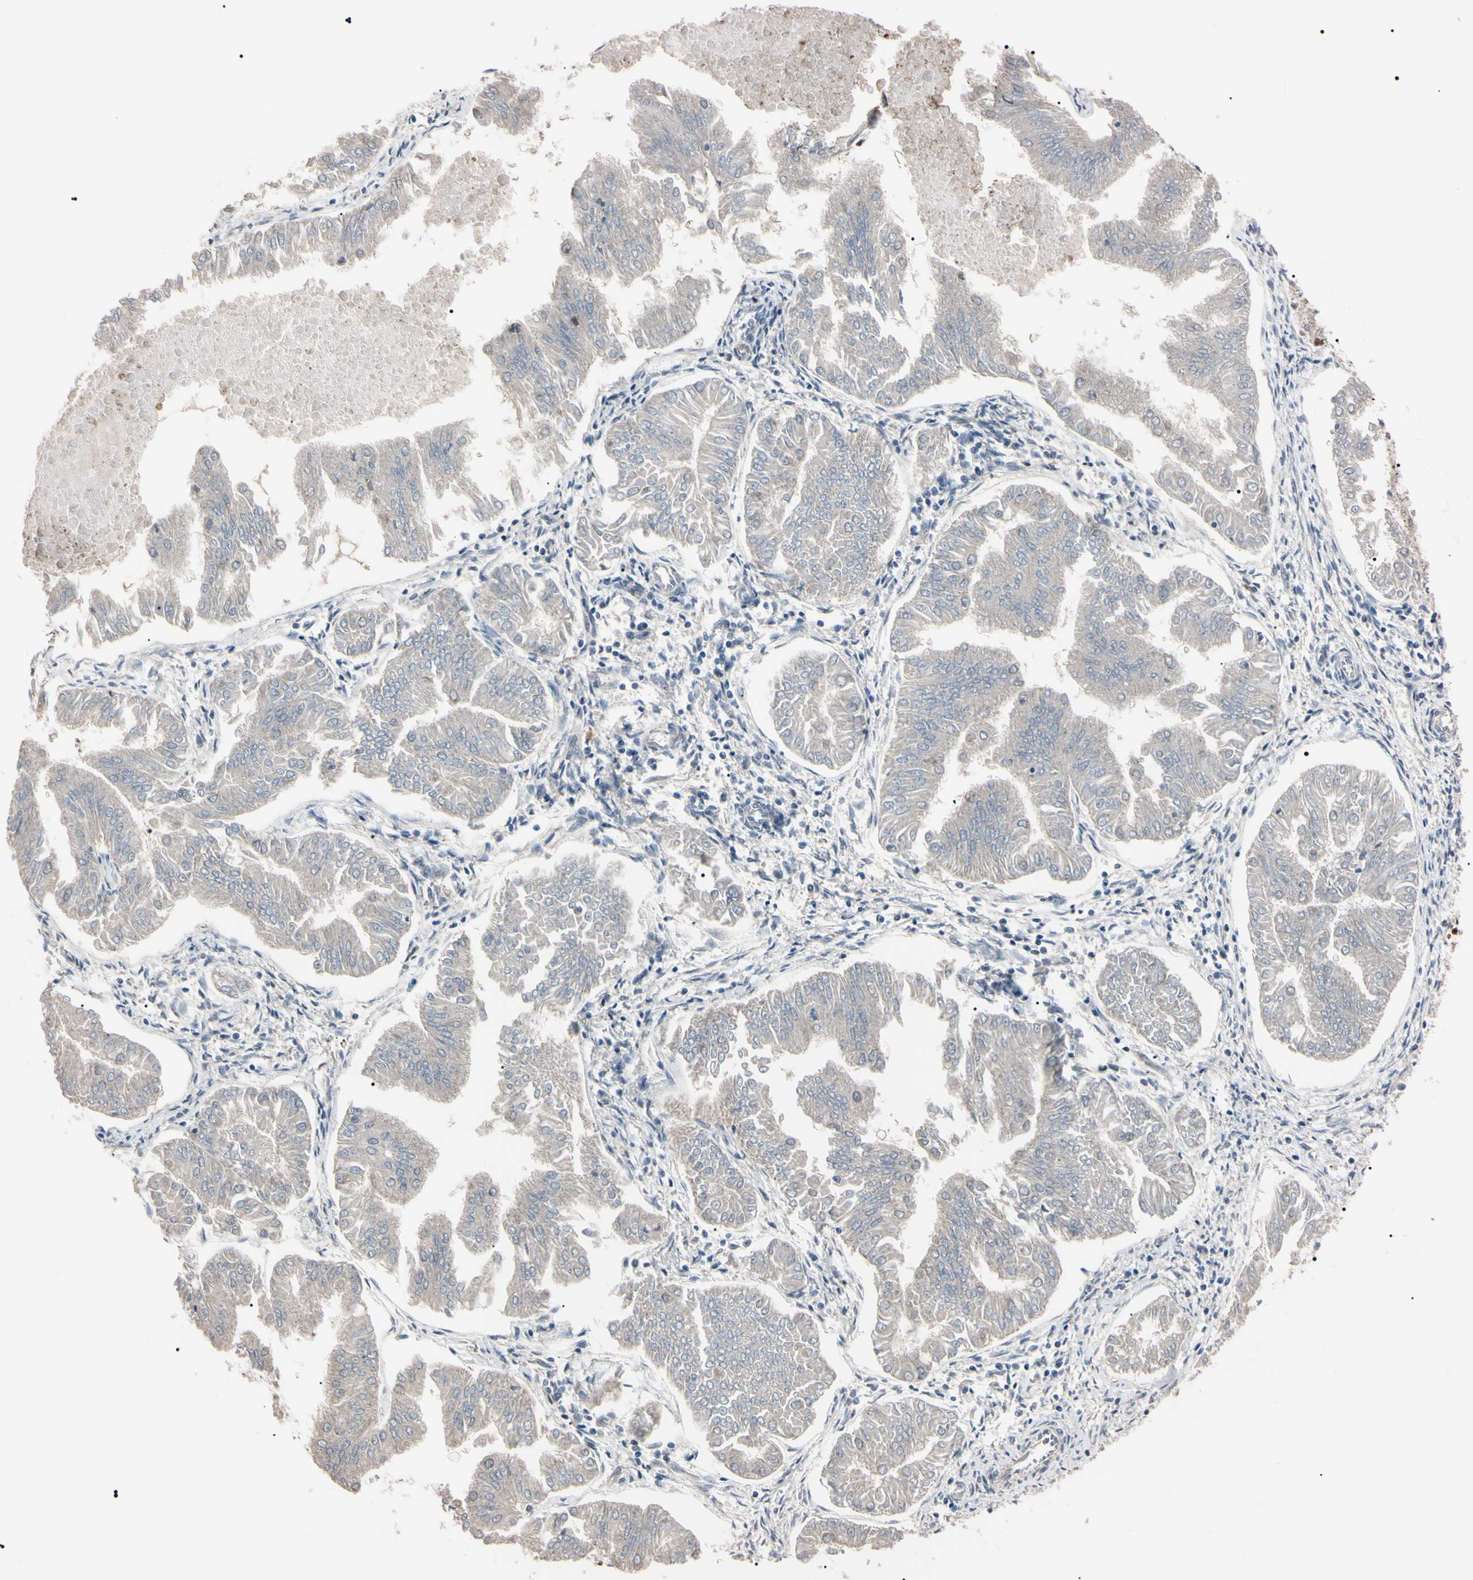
{"staining": {"intensity": "weak", "quantity": ">75%", "location": "cytoplasmic/membranous"}, "tissue": "endometrial cancer", "cell_type": "Tumor cells", "image_type": "cancer", "snomed": [{"axis": "morphology", "description": "Adenocarcinoma, NOS"}, {"axis": "topography", "description": "Endometrium"}], "caption": "Immunohistochemistry (IHC) staining of endometrial adenocarcinoma, which shows low levels of weak cytoplasmic/membranous expression in approximately >75% of tumor cells indicating weak cytoplasmic/membranous protein positivity. The staining was performed using DAB (3,3'-diaminobenzidine) (brown) for protein detection and nuclei were counterstained in hematoxylin (blue).", "gene": "TRAF5", "patient": {"sex": "female", "age": 53}}